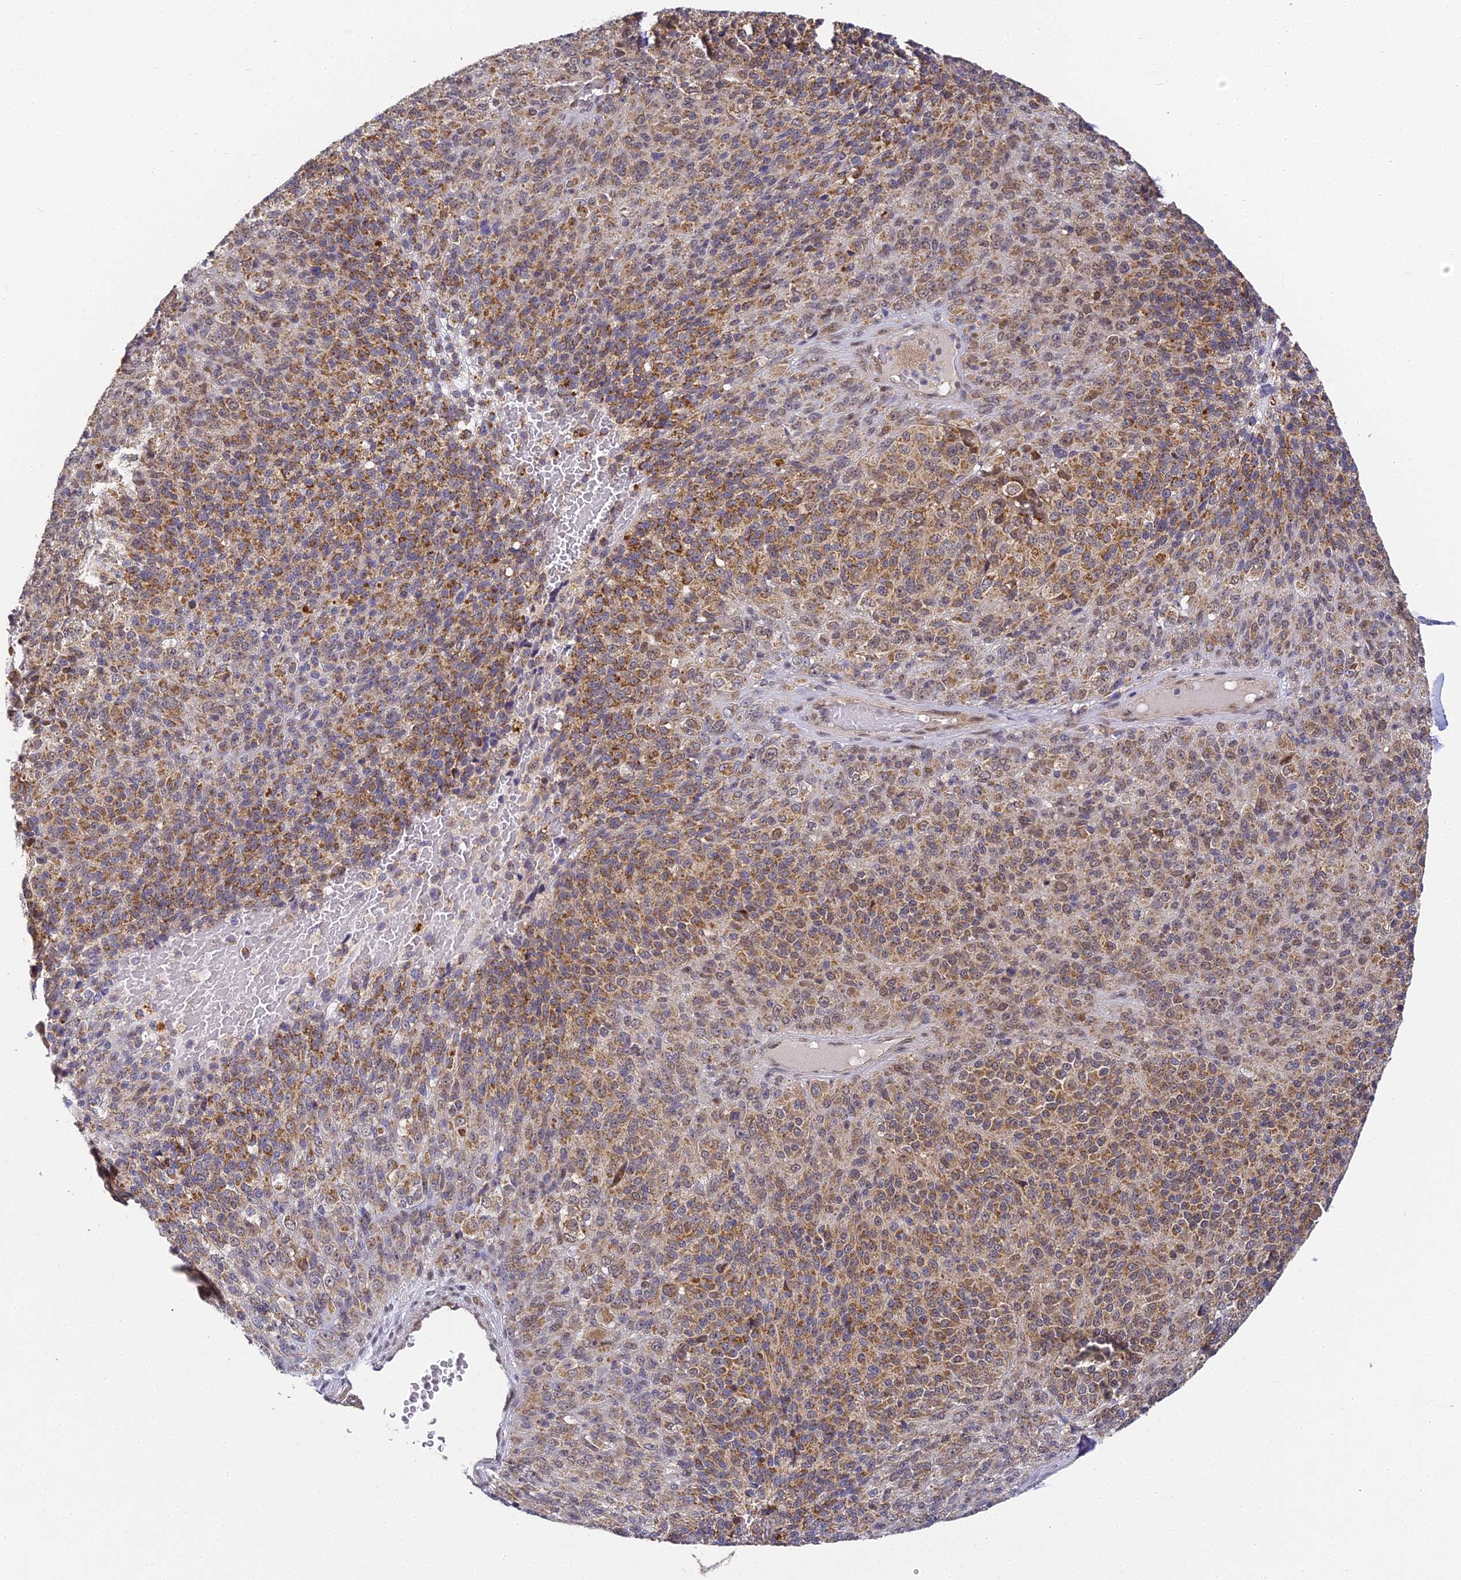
{"staining": {"intensity": "moderate", "quantity": ">75%", "location": "cytoplasmic/membranous,nuclear"}, "tissue": "melanoma", "cell_type": "Tumor cells", "image_type": "cancer", "snomed": [{"axis": "morphology", "description": "Malignant melanoma, Metastatic site"}, {"axis": "topography", "description": "Brain"}], "caption": "Brown immunohistochemical staining in human melanoma shows moderate cytoplasmic/membranous and nuclear expression in approximately >75% of tumor cells.", "gene": "DNAAF10", "patient": {"sex": "female", "age": 56}}